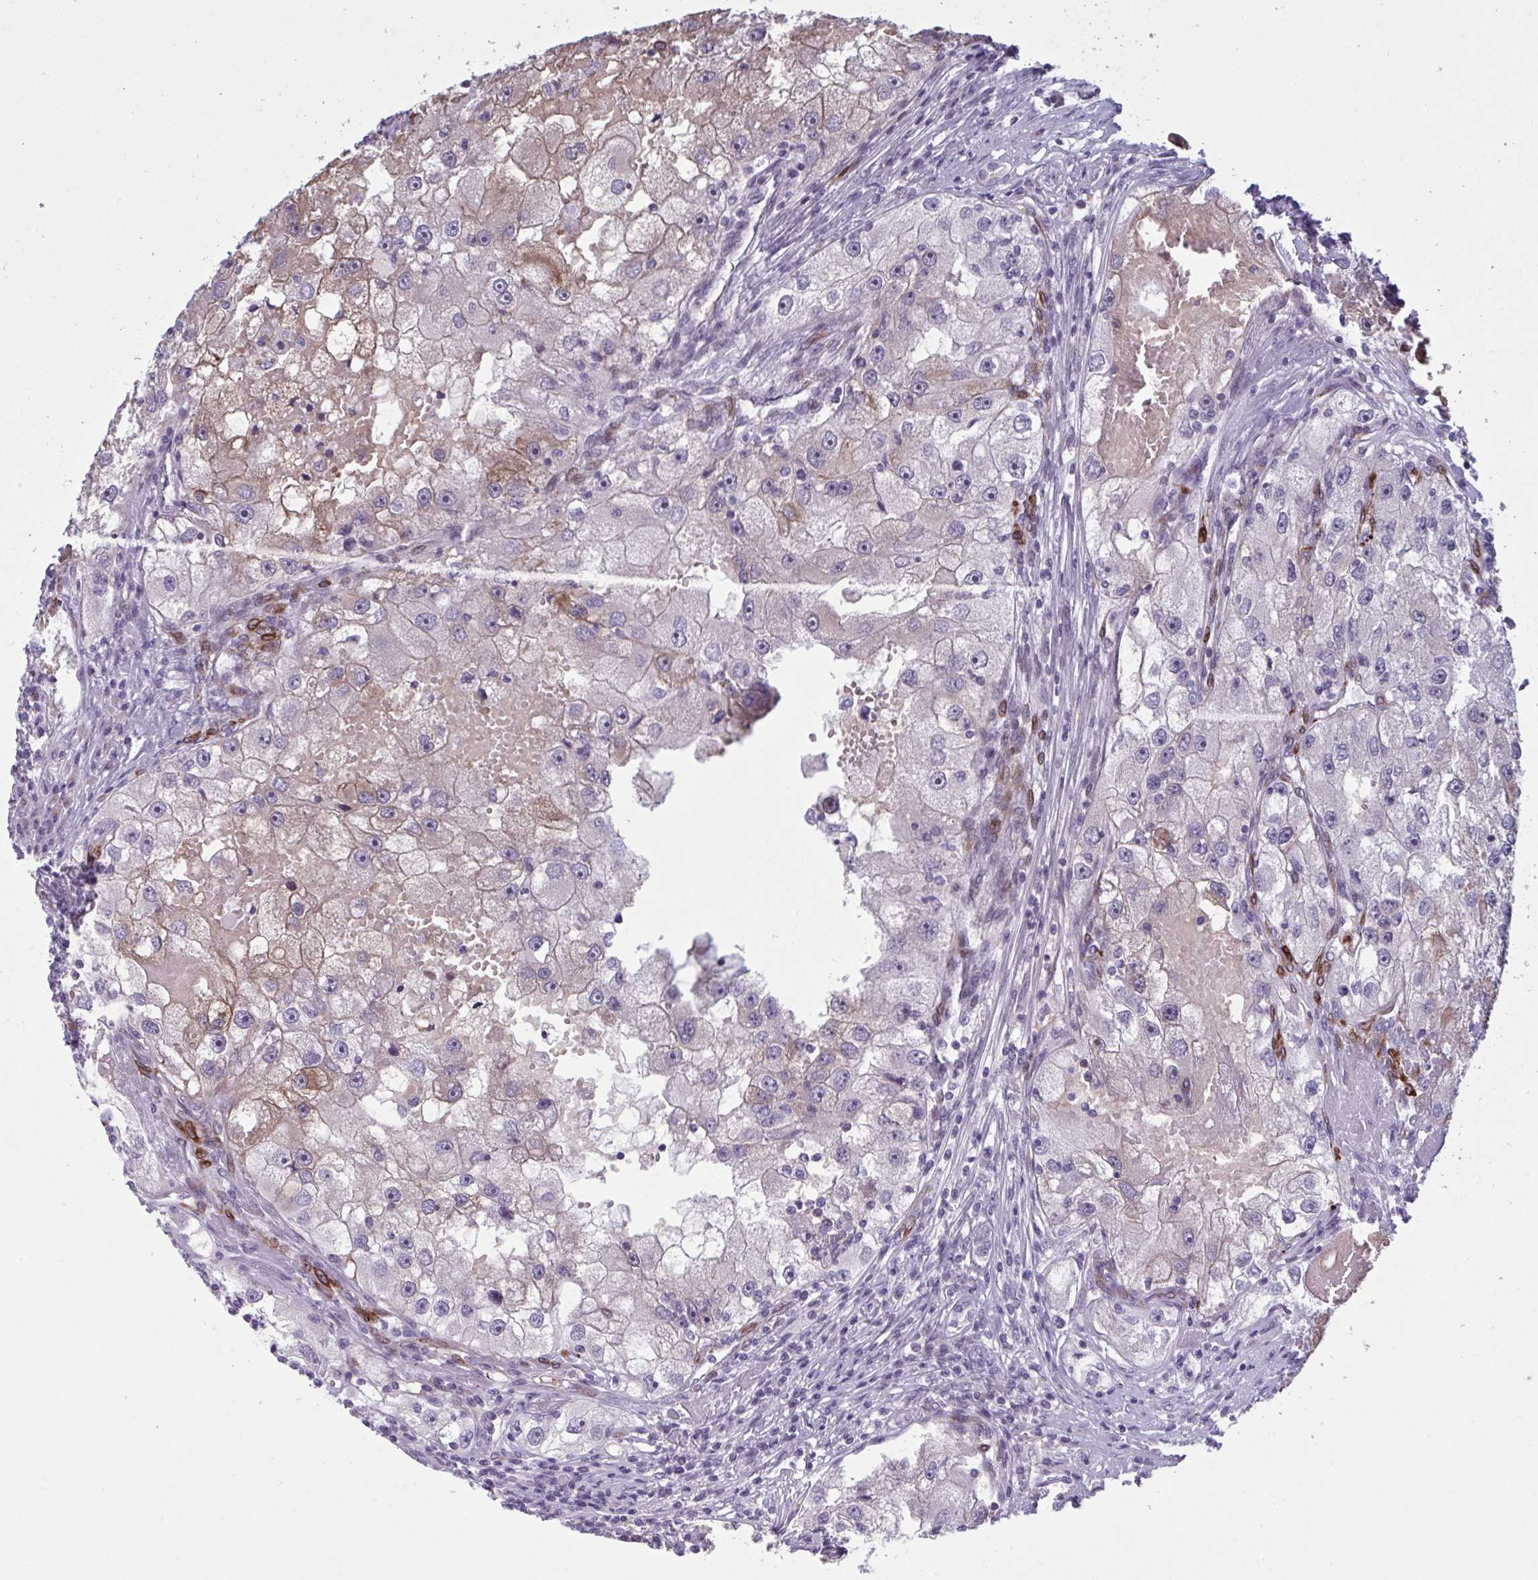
{"staining": {"intensity": "weak", "quantity": "25%-75%", "location": "cytoplasmic/membranous"}, "tissue": "renal cancer", "cell_type": "Tumor cells", "image_type": "cancer", "snomed": [{"axis": "morphology", "description": "Adenocarcinoma, NOS"}, {"axis": "topography", "description": "Kidney"}], "caption": "Immunohistochemistry (IHC) image of neoplastic tissue: renal adenocarcinoma stained using immunohistochemistry (IHC) shows low levels of weak protein expression localized specifically in the cytoplasmic/membranous of tumor cells, appearing as a cytoplasmic/membranous brown color.", "gene": "HSD11B2", "patient": {"sex": "male", "age": 63}}